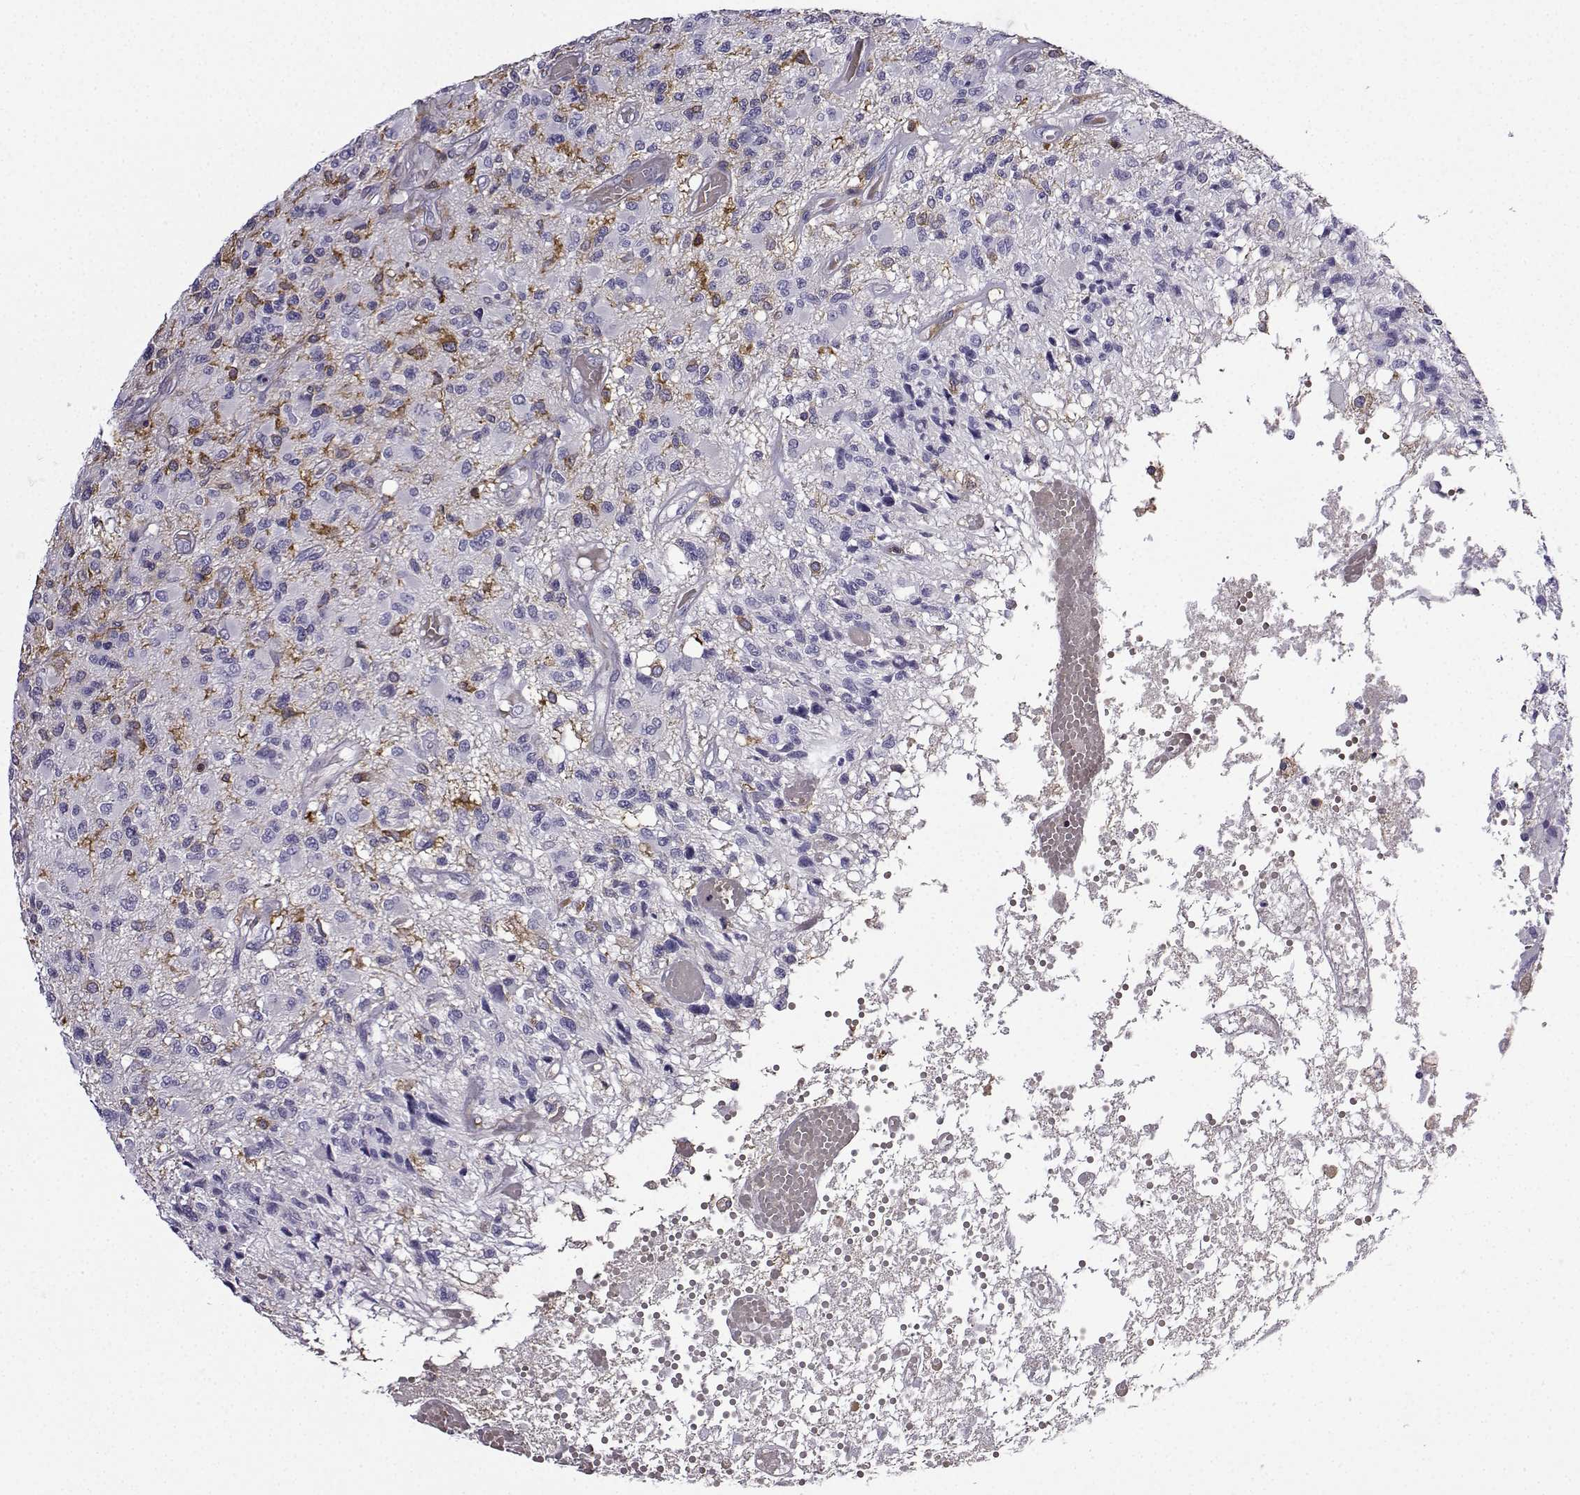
{"staining": {"intensity": "negative", "quantity": "none", "location": "none"}, "tissue": "glioma", "cell_type": "Tumor cells", "image_type": "cancer", "snomed": [{"axis": "morphology", "description": "Glioma, malignant, High grade"}, {"axis": "topography", "description": "Brain"}], "caption": "This is a micrograph of immunohistochemistry (IHC) staining of glioma, which shows no staining in tumor cells.", "gene": "DOCK10", "patient": {"sex": "female", "age": 63}}